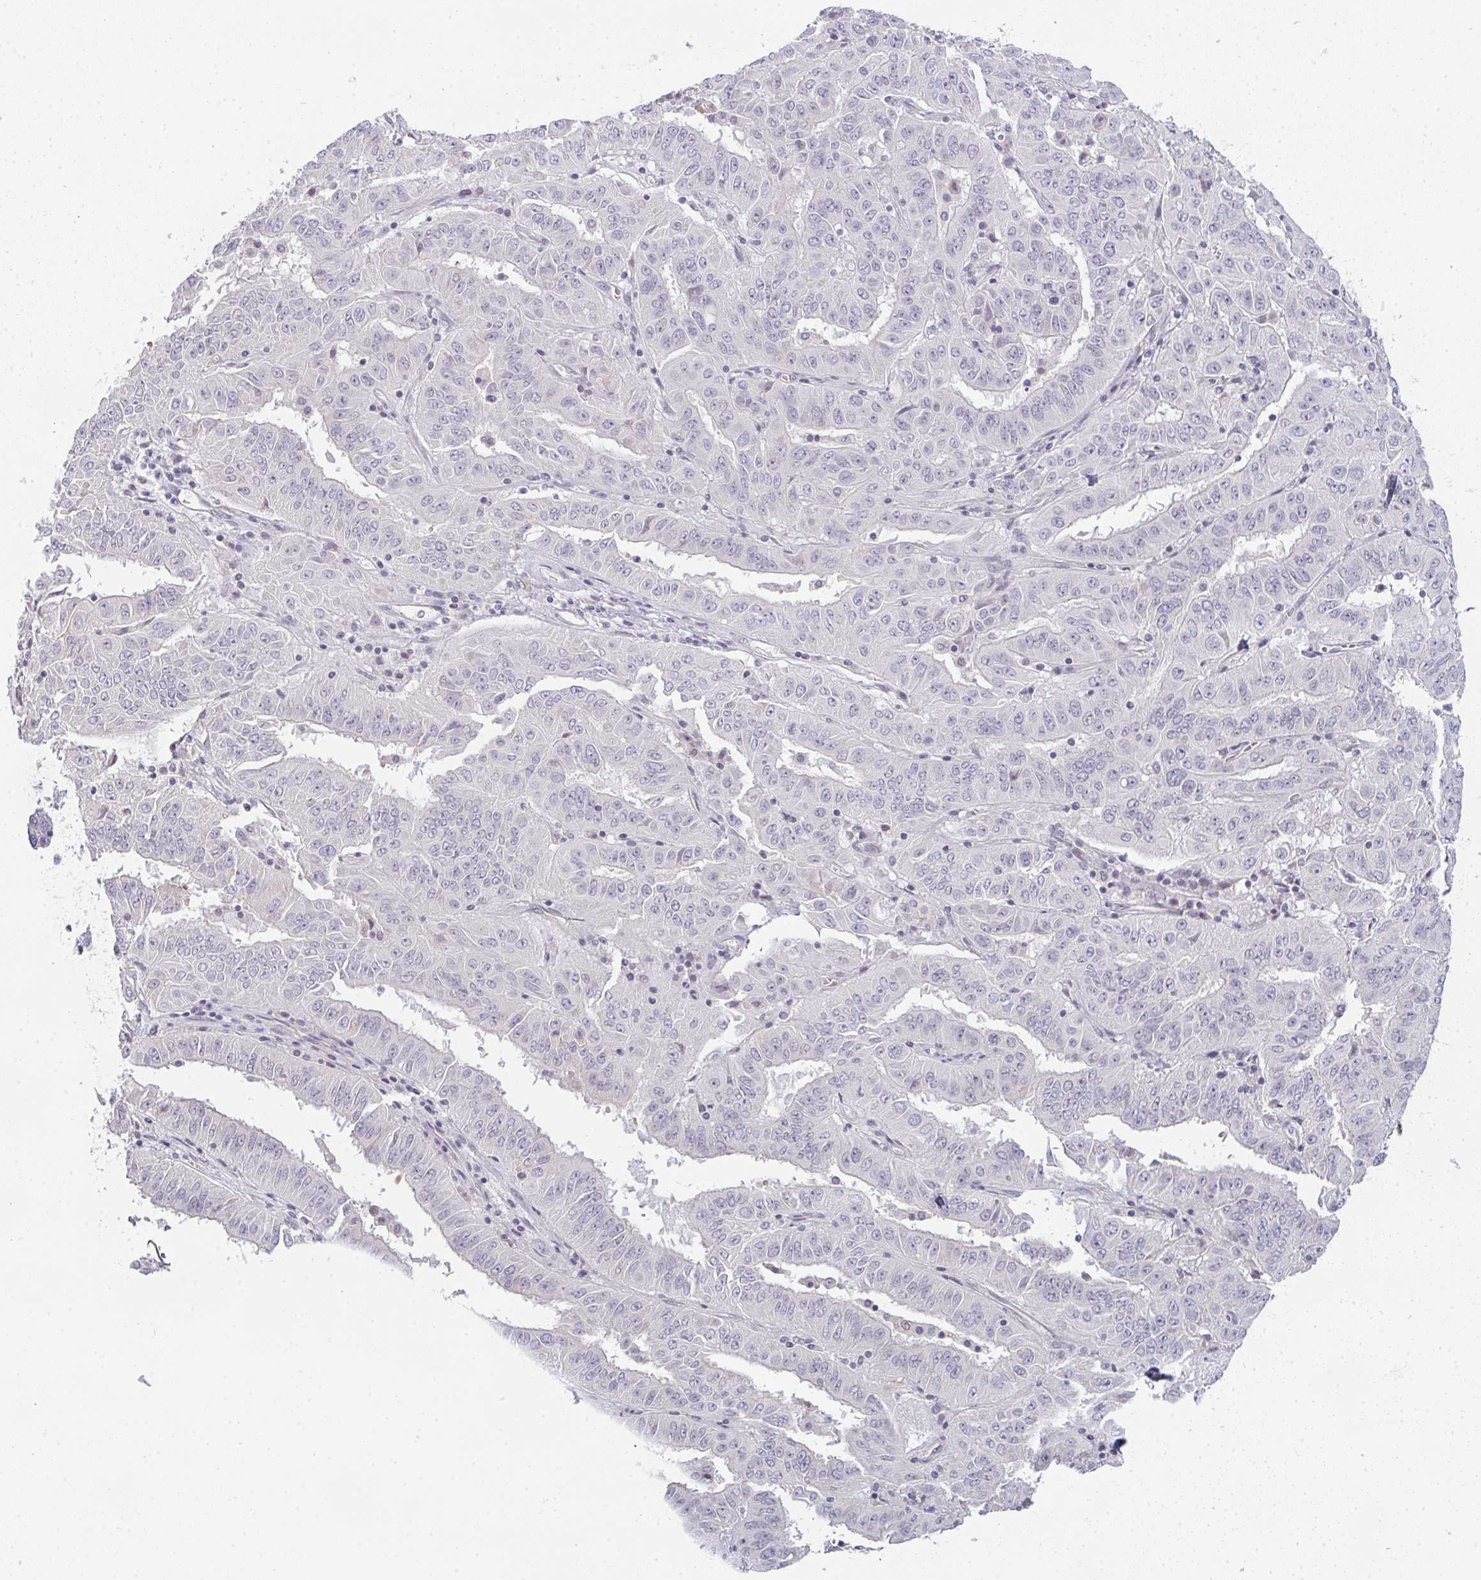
{"staining": {"intensity": "negative", "quantity": "none", "location": "none"}, "tissue": "pancreatic cancer", "cell_type": "Tumor cells", "image_type": "cancer", "snomed": [{"axis": "morphology", "description": "Adenocarcinoma, NOS"}, {"axis": "topography", "description": "Pancreas"}], "caption": "DAB (3,3'-diaminobenzidine) immunohistochemical staining of pancreatic cancer (adenocarcinoma) displays no significant expression in tumor cells.", "gene": "RBBP6", "patient": {"sex": "male", "age": 63}}